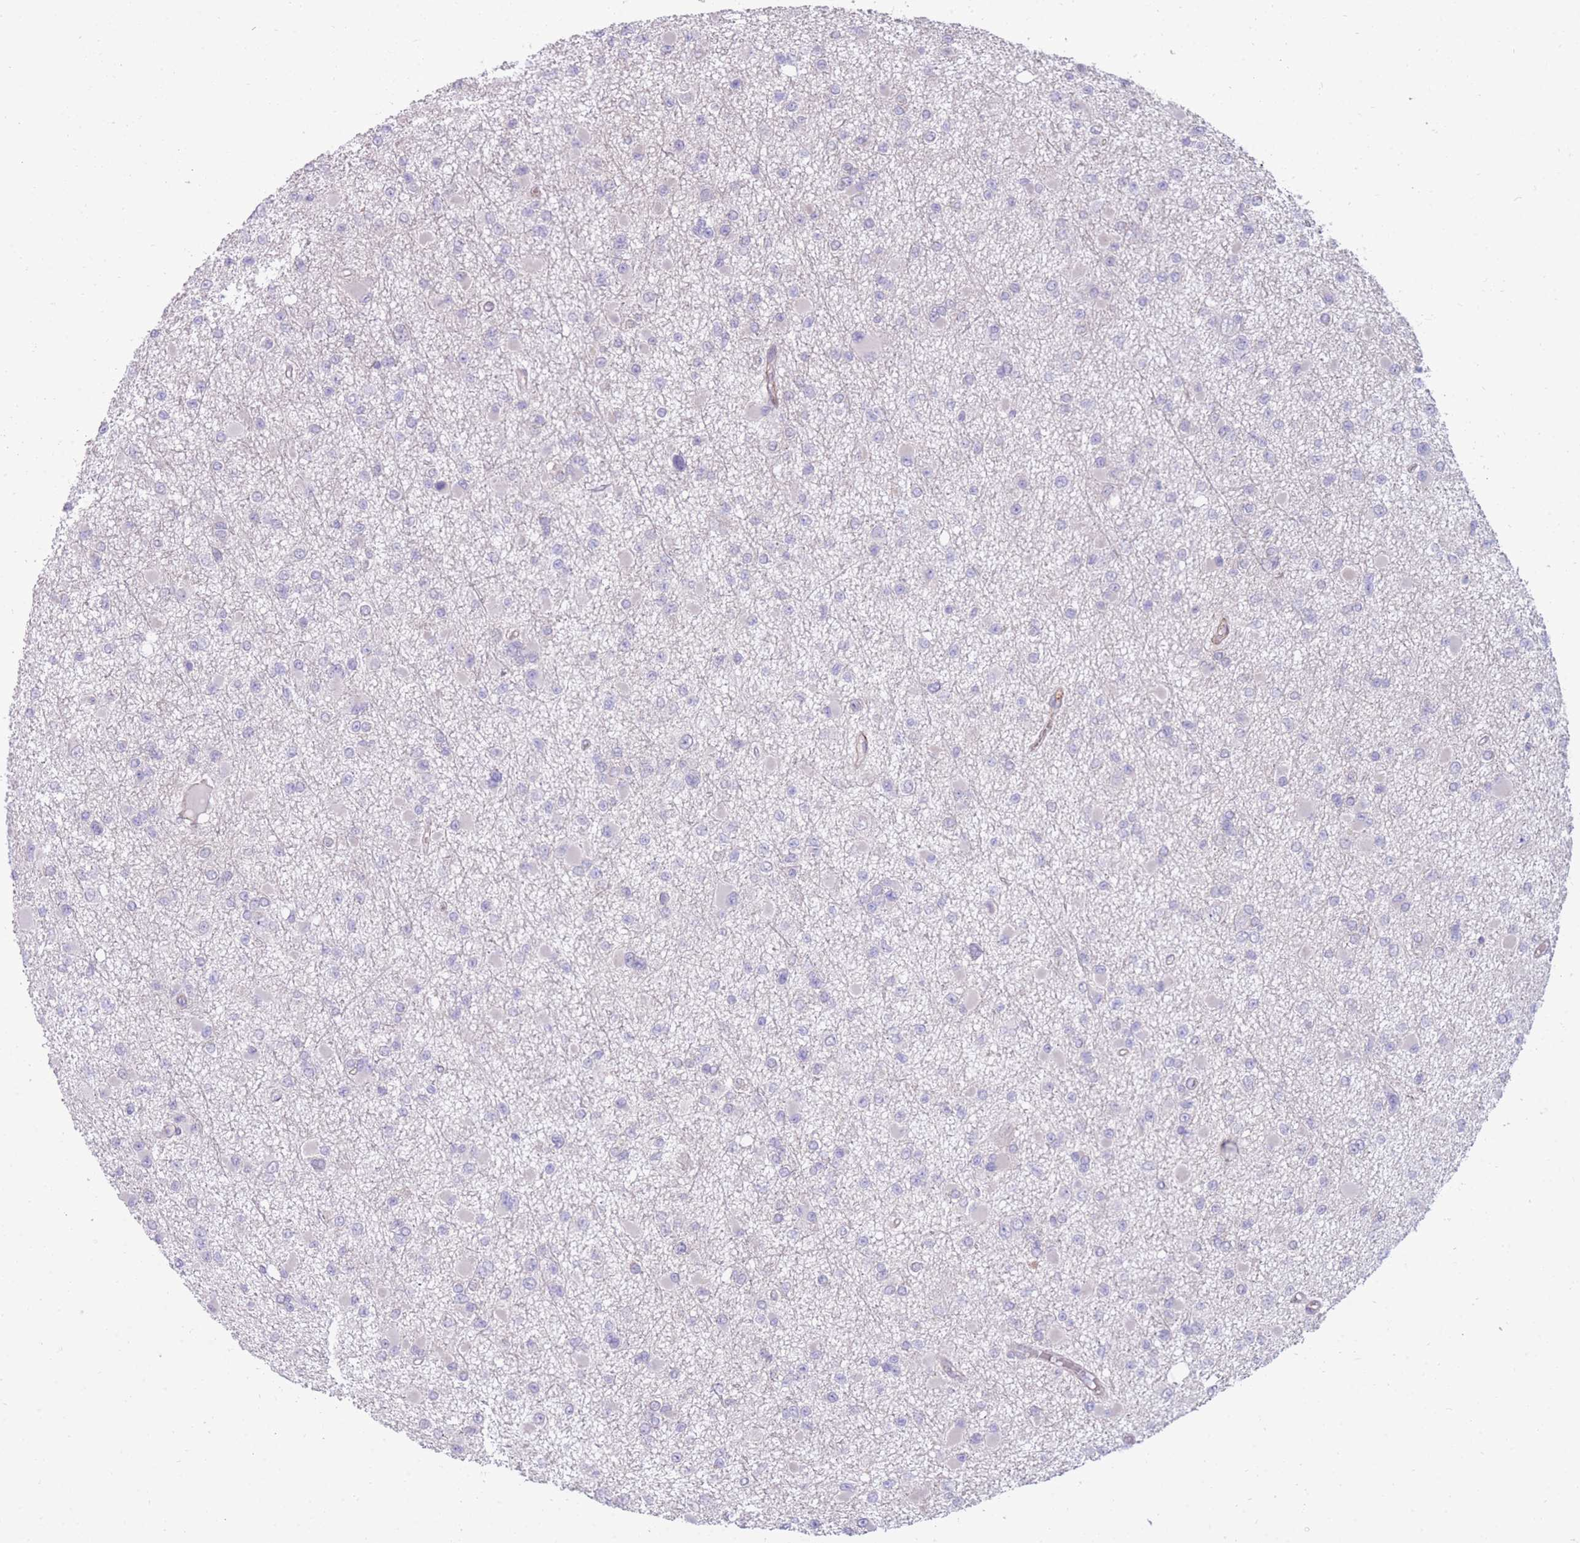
{"staining": {"intensity": "negative", "quantity": "none", "location": "none"}, "tissue": "glioma", "cell_type": "Tumor cells", "image_type": "cancer", "snomed": [{"axis": "morphology", "description": "Glioma, malignant, Low grade"}, {"axis": "topography", "description": "Brain"}], "caption": "Malignant glioma (low-grade) stained for a protein using immunohistochemistry reveals no expression tumor cells.", "gene": "RGS11", "patient": {"sex": "female", "age": 22}}